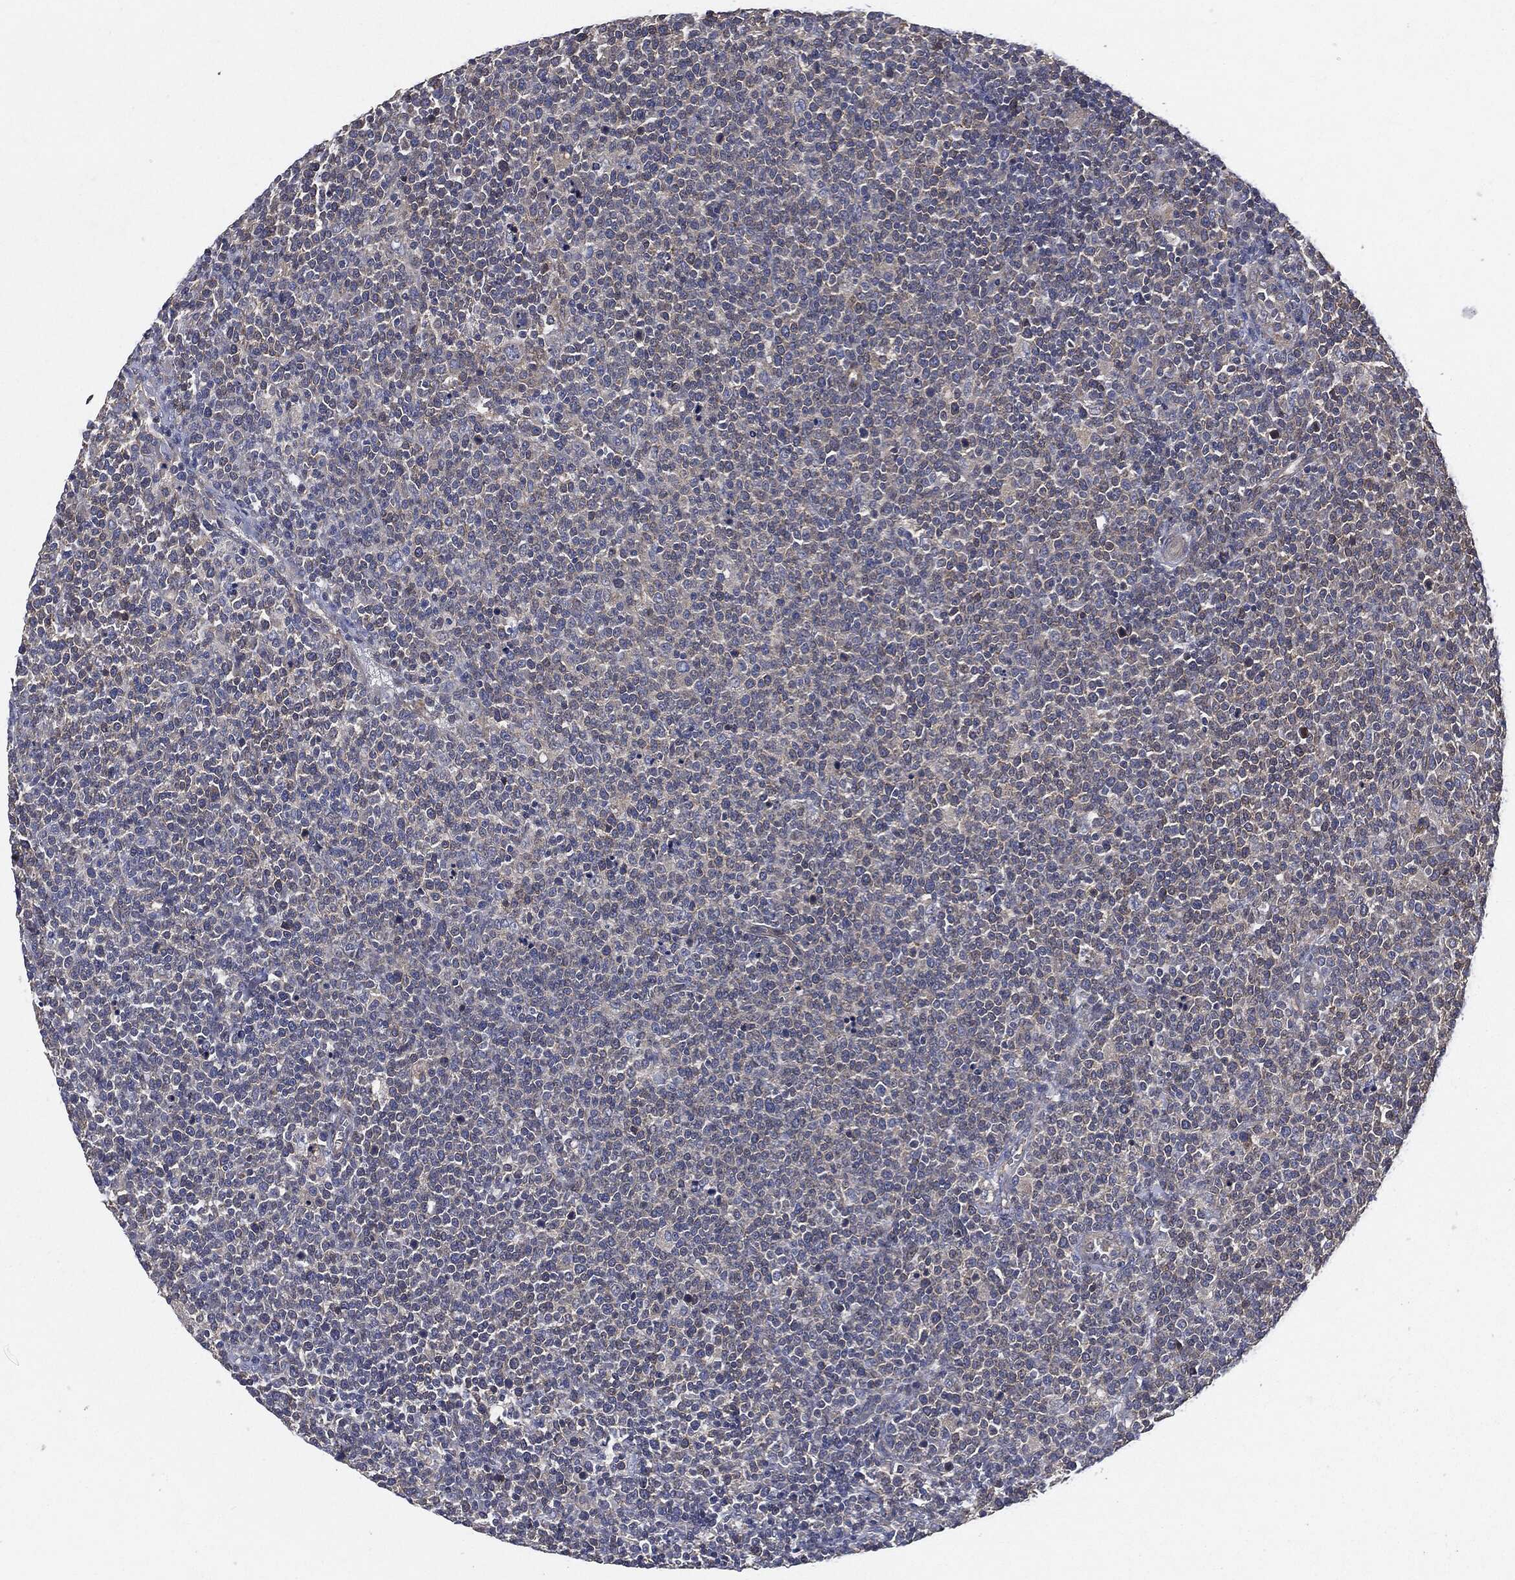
{"staining": {"intensity": "negative", "quantity": "none", "location": "none"}, "tissue": "lymphoma", "cell_type": "Tumor cells", "image_type": "cancer", "snomed": [{"axis": "morphology", "description": "Malignant lymphoma, non-Hodgkin's type, High grade"}, {"axis": "topography", "description": "Lymph node"}], "caption": "There is no significant positivity in tumor cells of high-grade malignant lymphoma, non-Hodgkin's type.", "gene": "EPS15L1", "patient": {"sex": "male", "age": 61}}